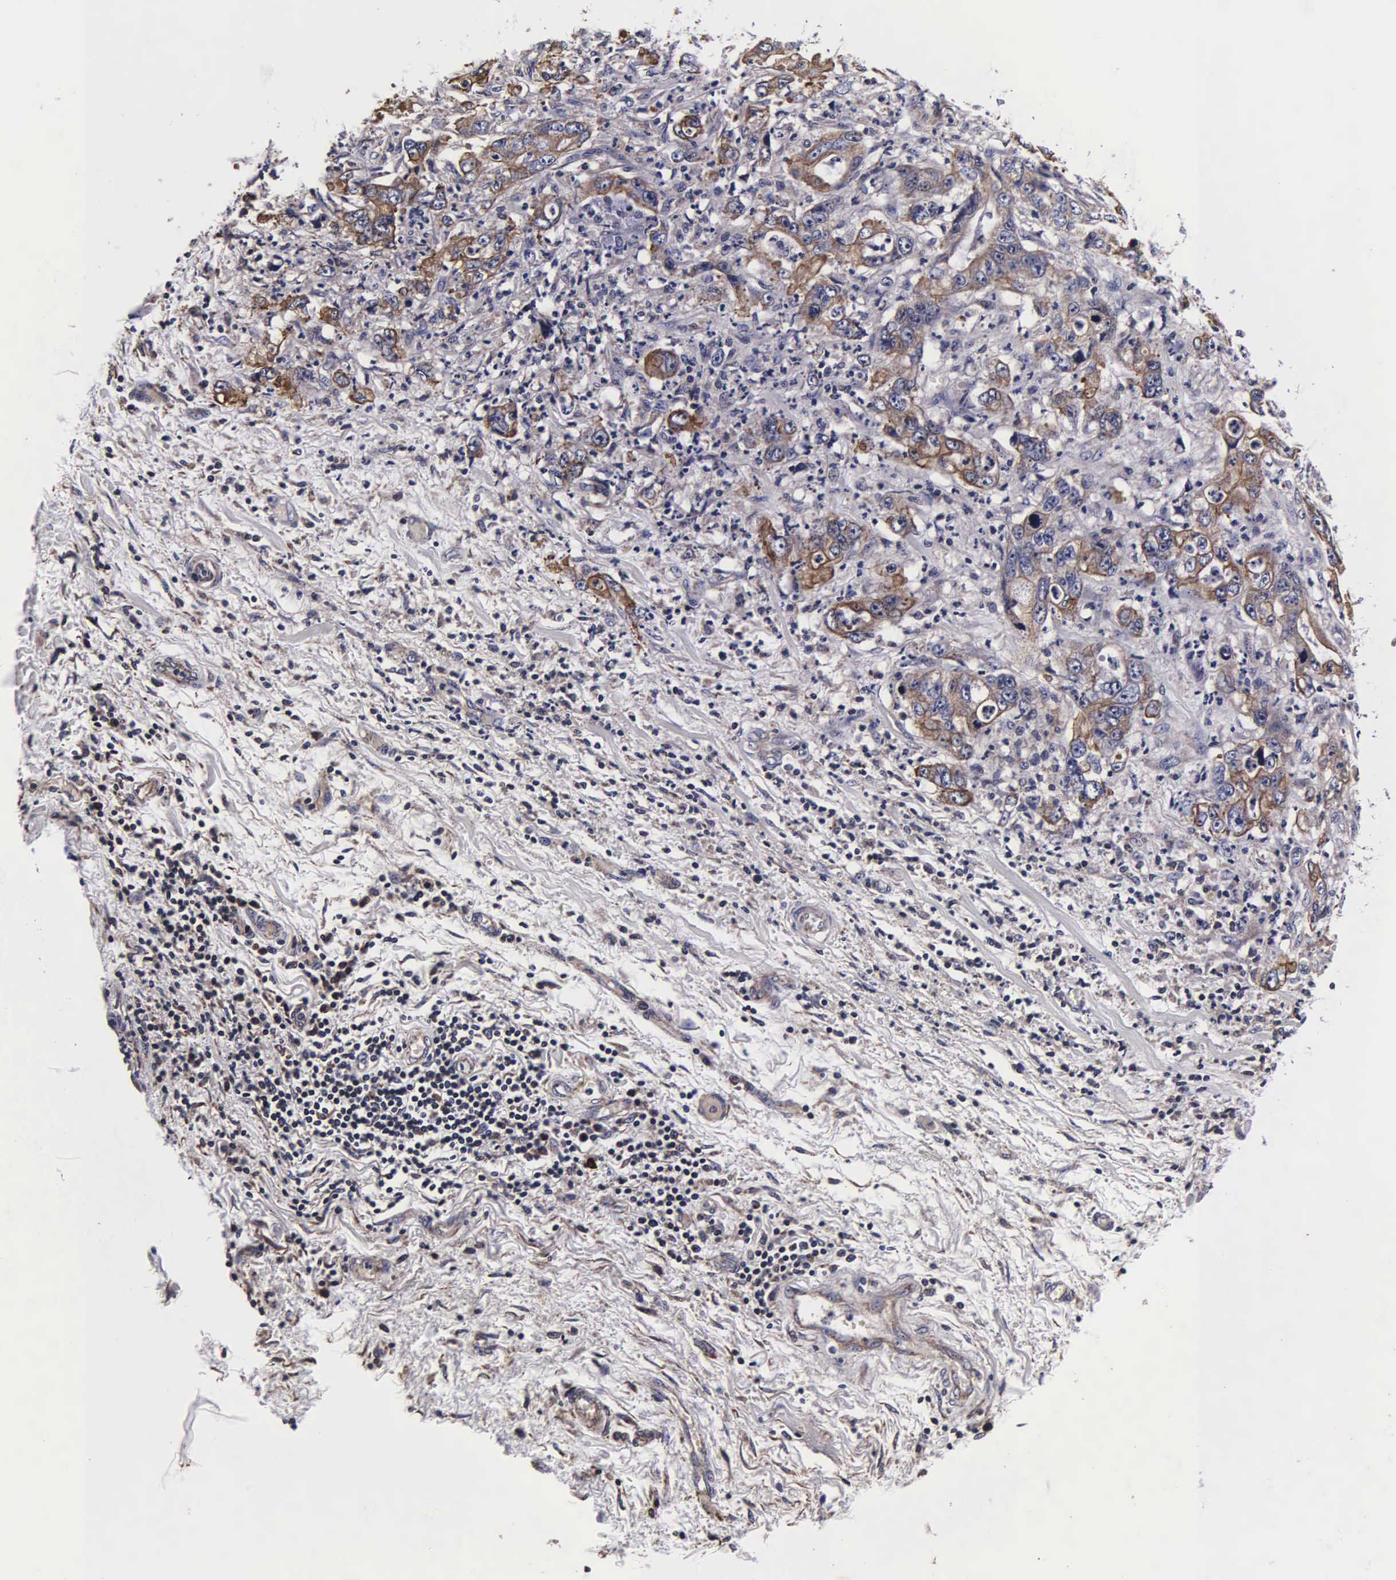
{"staining": {"intensity": "weak", "quantity": "25%-75%", "location": "cytoplasmic/membranous"}, "tissue": "stomach cancer", "cell_type": "Tumor cells", "image_type": "cancer", "snomed": [{"axis": "morphology", "description": "Adenocarcinoma, NOS"}, {"axis": "topography", "description": "Pancreas"}, {"axis": "topography", "description": "Stomach, upper"}], "caption": "This image reveals immunohistochemistry staining of human stomach cancer, with low weak cytoplasmic/membranous positivity in approximately 25%-75% of tumor cells.", "gene": "PSMA3", "patient": {"sex": "male", "age": 77}}